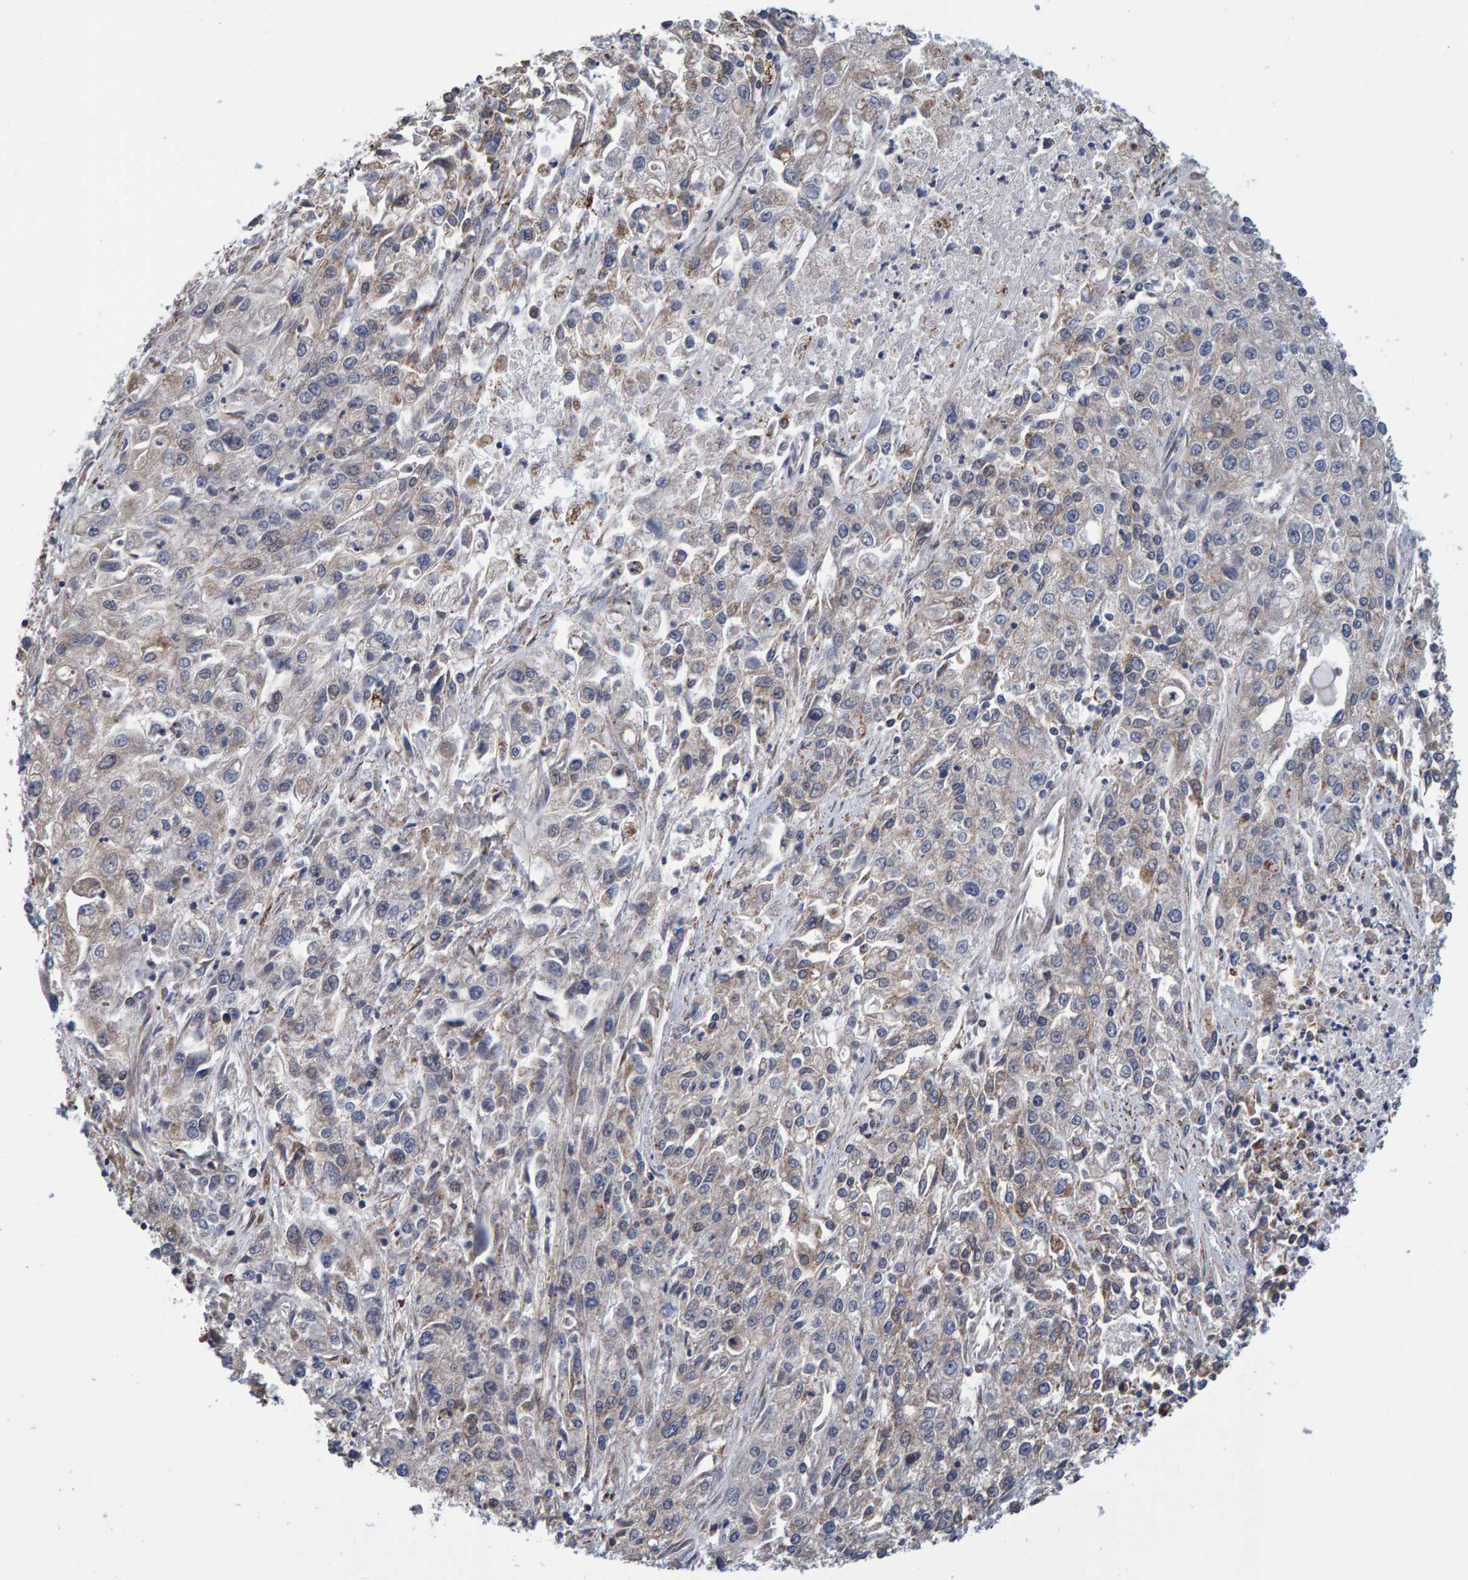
{"staining": {"intensity": "negative", "quantity": "none", "location": "none"}, "tissue": "endometrial cancer", "cell_type": "Tumor cells", "image_type": "cancer", "snomed": [{"axis": "morphology", "description": "Adenocarcinoma, NOS"}, {"axis": "topography", "description": "Endometrium"}], "caption": "Immunohistochemistry of human endometrial cancer displays no staining in tumor cells.", "gene": "SCRN2", "patient": {"sex": "female", "age": 49}}